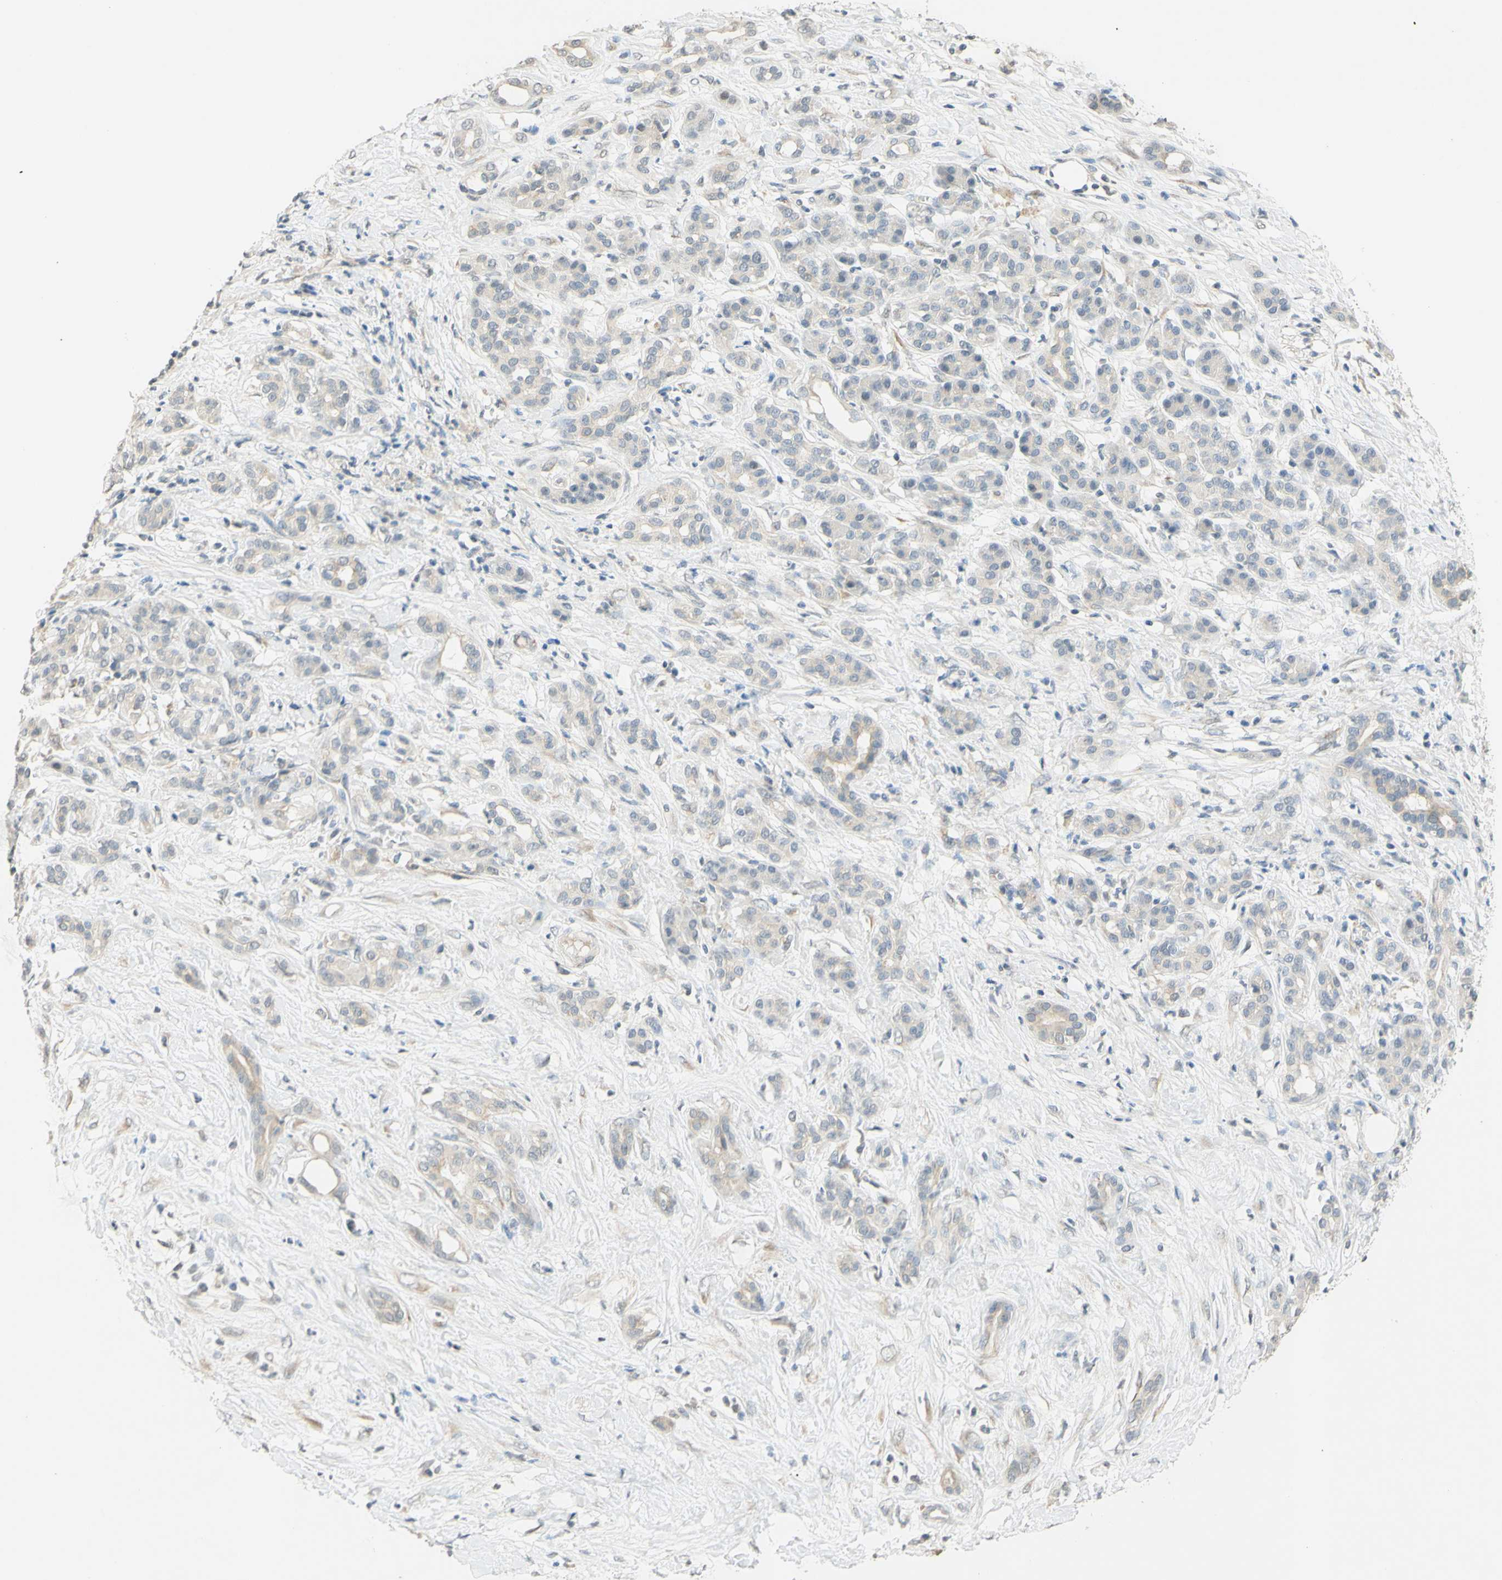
{"staining": {"intensity": "weak", "quantity": "25%-75%", "location": "cytoplasmic/membranous"}, "tissue": "pancreatic cancer", "cell_type": "Tumor cells", "image_type": "cancer", "snomed": [{"axis": "morphology", "description": "Adenocarcinoma, NOS"}, {"axis": "topography", "description": "Pancreas"}], "caption": "Adenocarcinoma (pancreatic) was stained to show a protein in brown. There is low levels of weak cytoplasmic/membranous expression in about 25%-75% of tumor cells.", "gene": "MAG", "patient": {"sex": "male", "age": 41}}